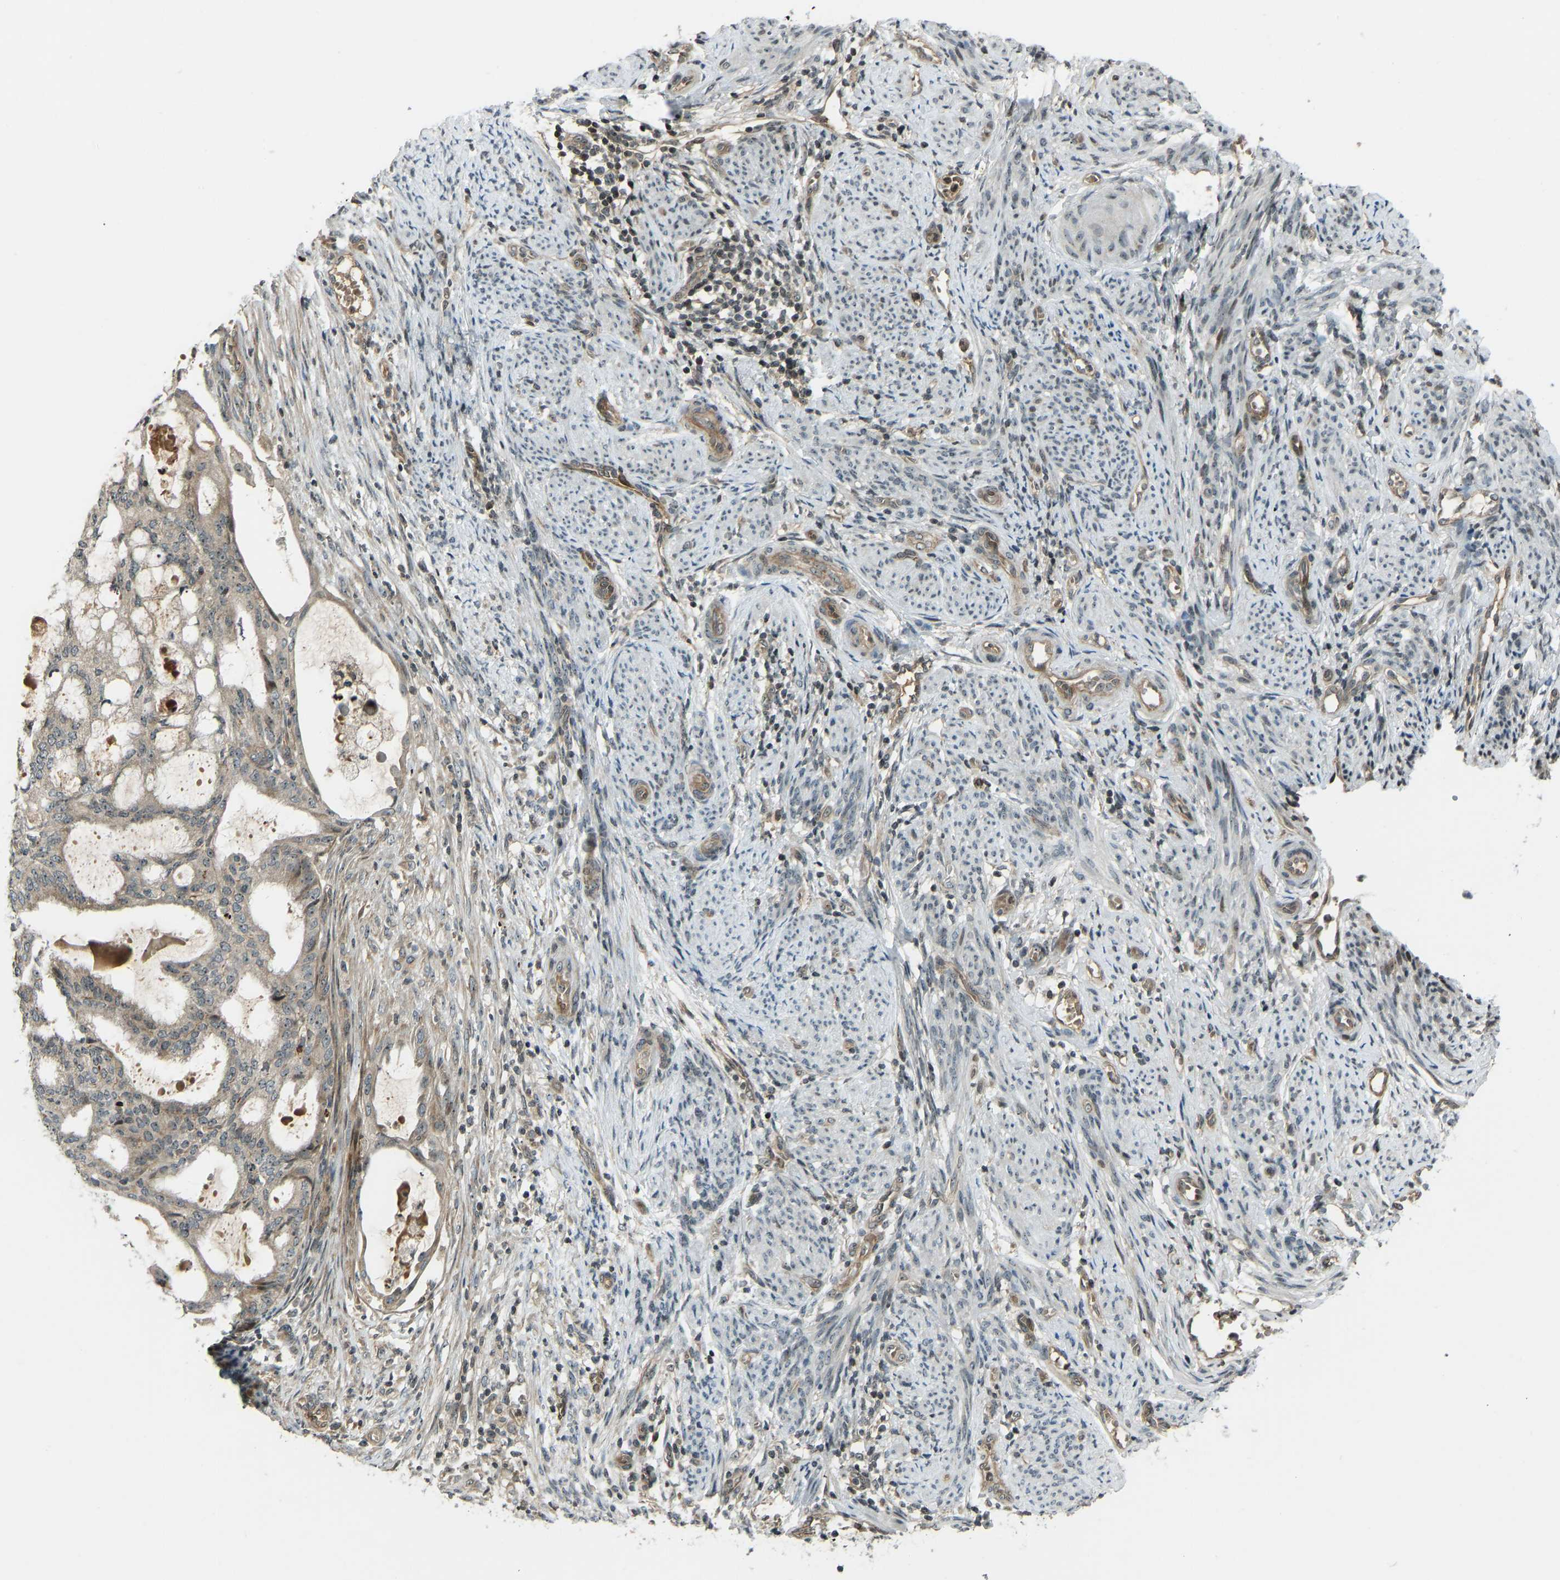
{"staining": {"intensity": "weak", "quantity": ">75%", "location": "cytoplasmic/membranous,nuclear"}, "tissue": "endometrial cancer", "cell_type": "Tumor cells", "image_type": "cancer", "snomed": [{"axis": "morphology", "description": "Adenocarcinoma, NOS"}, {"axis": "topography", "description": "Endometrium"}], "caption": "Weak cytoplasmic/membranous and nuclear positivity is appreciated in approximately >75% of tumor cells in endometrial cancer (adenocarcinoma).", "gene": "SVOPL", "patient": {"sex": "female", "age": 58}}